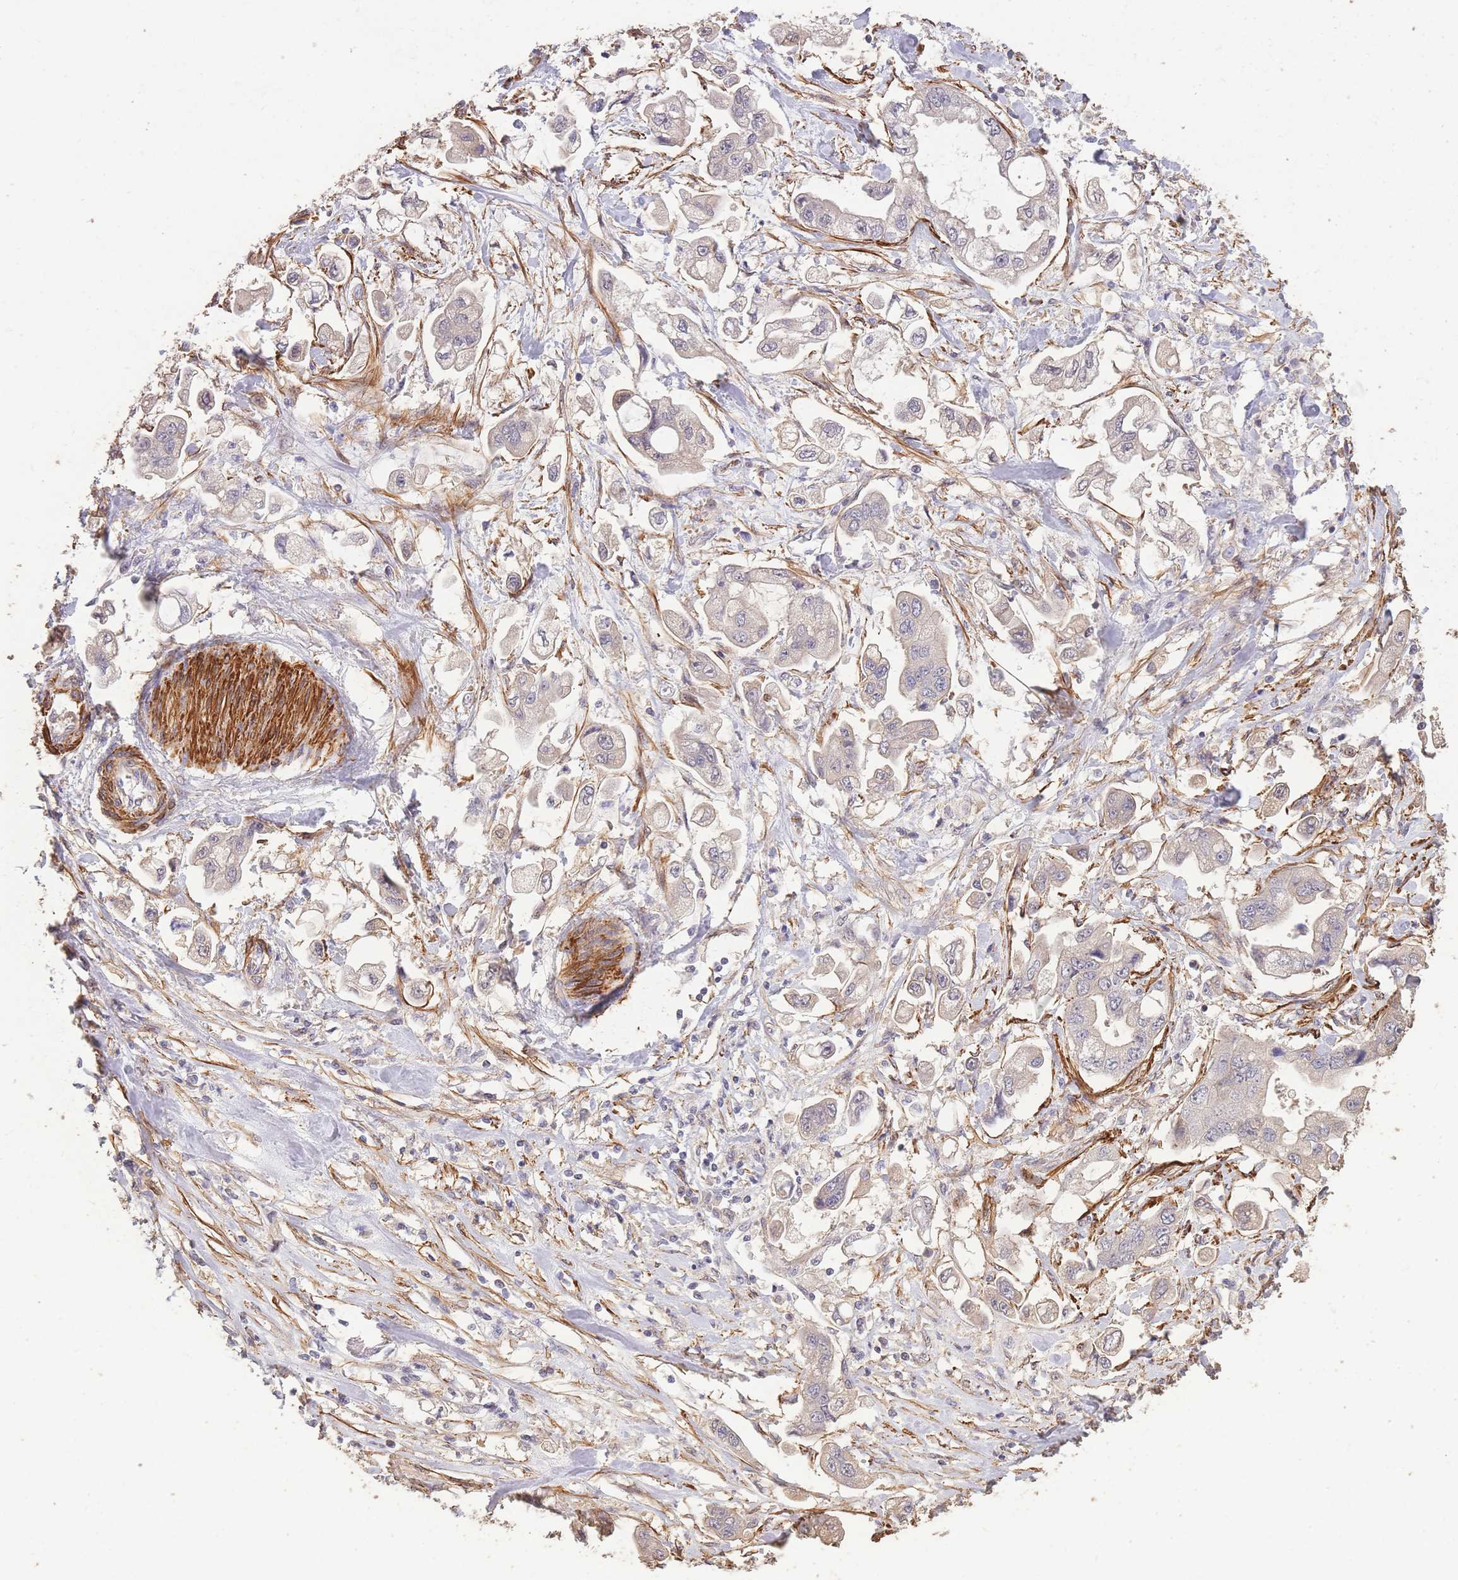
{"staining": {"intensity": "negative", "quantity": "none", "location": "none"}, "tissue": "stomach cancer", "cell_type": "Tumor cells", "image_type": "cancer", "snomed": [{"axis": "morphology", "description": "Adenocarcinoma, NOS"}, {"axis": "topography", "description": "Stomach"}], "caption": "Tumor cells are negative for brown protein staining in stomach adenocarcinoma.", "gene": "NLRC4", "patient": {"sex": "male", "age": 62}}